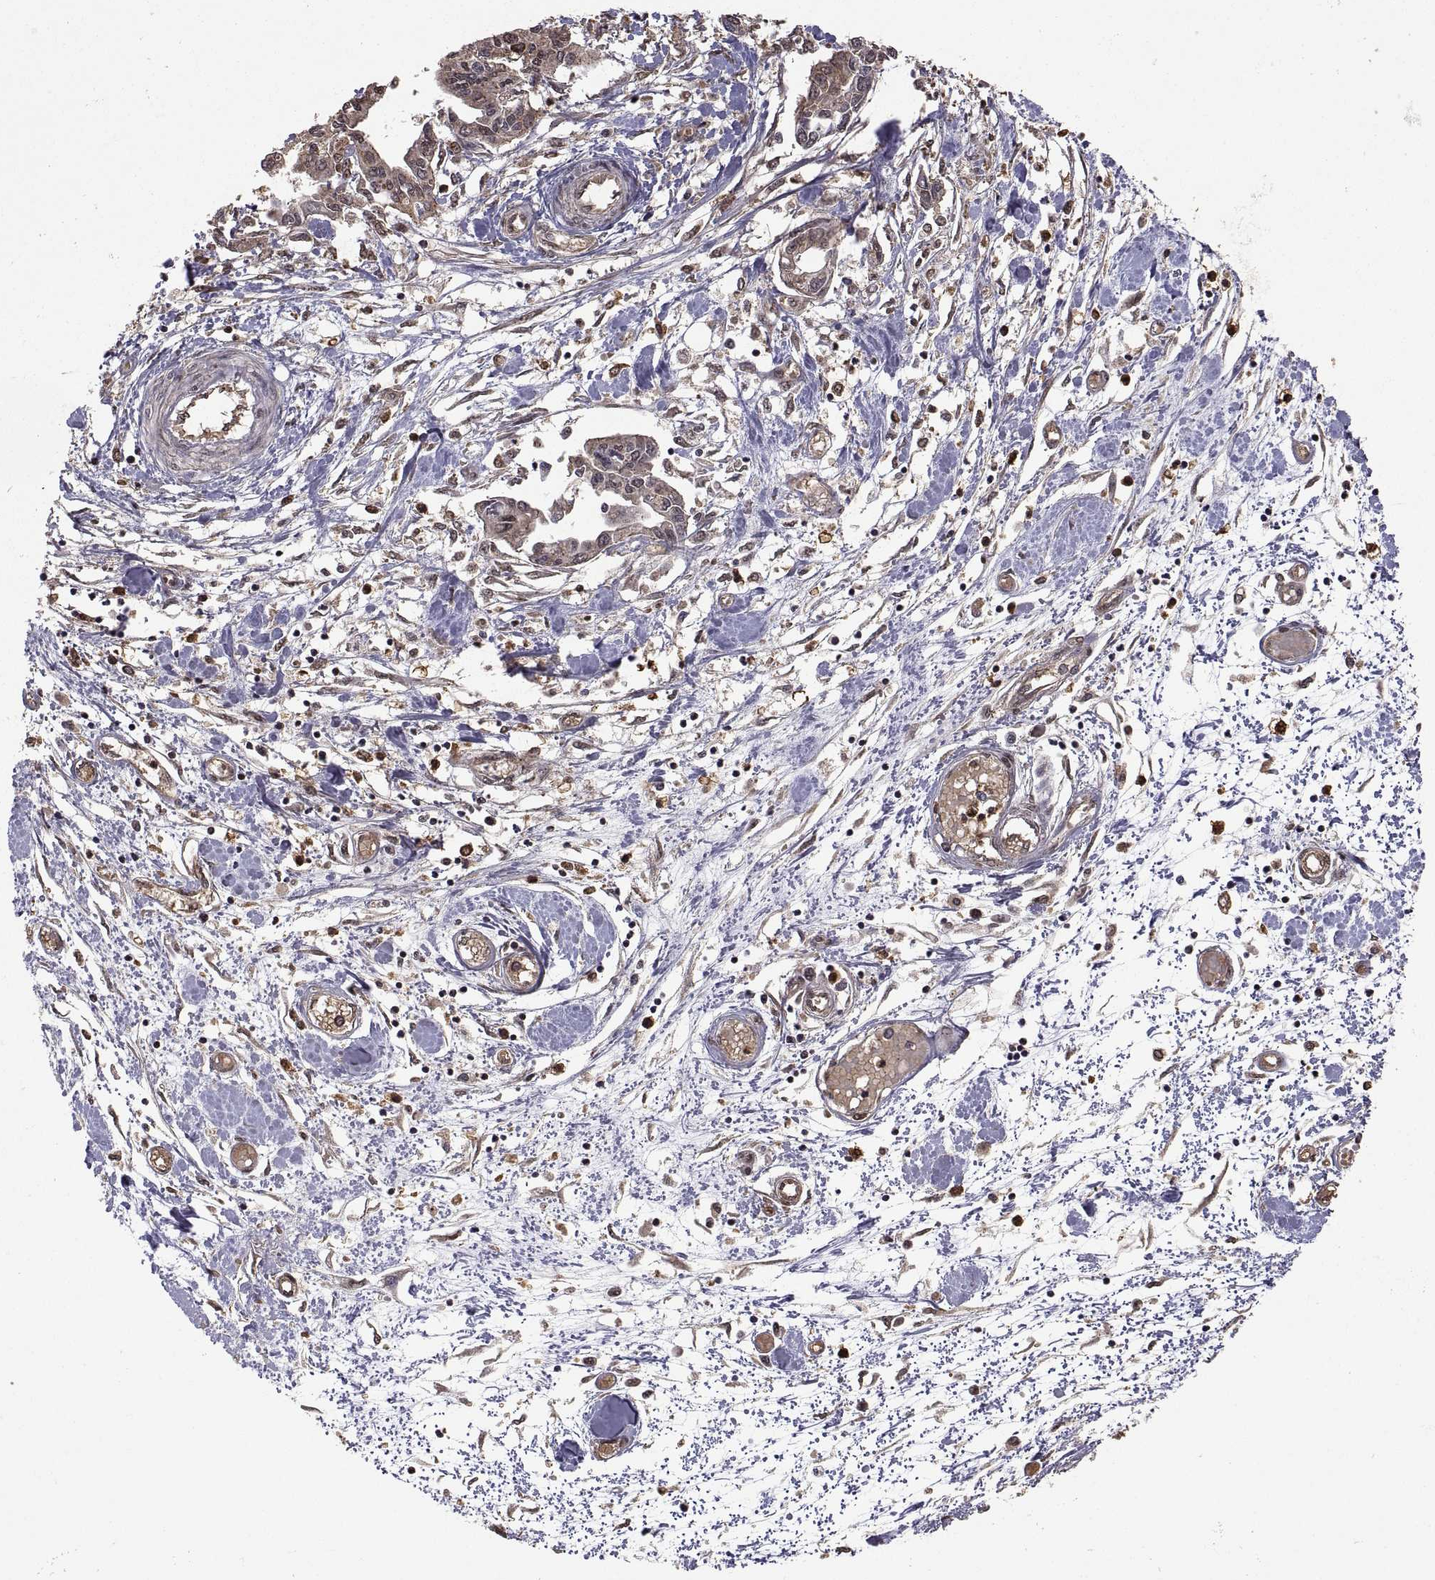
{"staining": {"intensity": "weak", "quantity": ">75%", "location": "cytoplasmic/membranous"}, "tissue": "pancreatic cancer", "cell_type": "Tumor cells", "image_type": "cancer", "snomed": [{"axis": "morphology", "description": "Adenocarcinoma, NOS"}, {"axis": "topography", "description": "Pancreas"}], "caption": "Immunohistochemistry (IHC) histopathology image of human pancreatic adenocarcinoma stained for a protein (brown), which exhibits low levels of weak cytoplasmic/membranous positivity in about >75% of tumor cells.", "gene": "ZNRF2", "patient": {"sex": "male", "age": 60}}